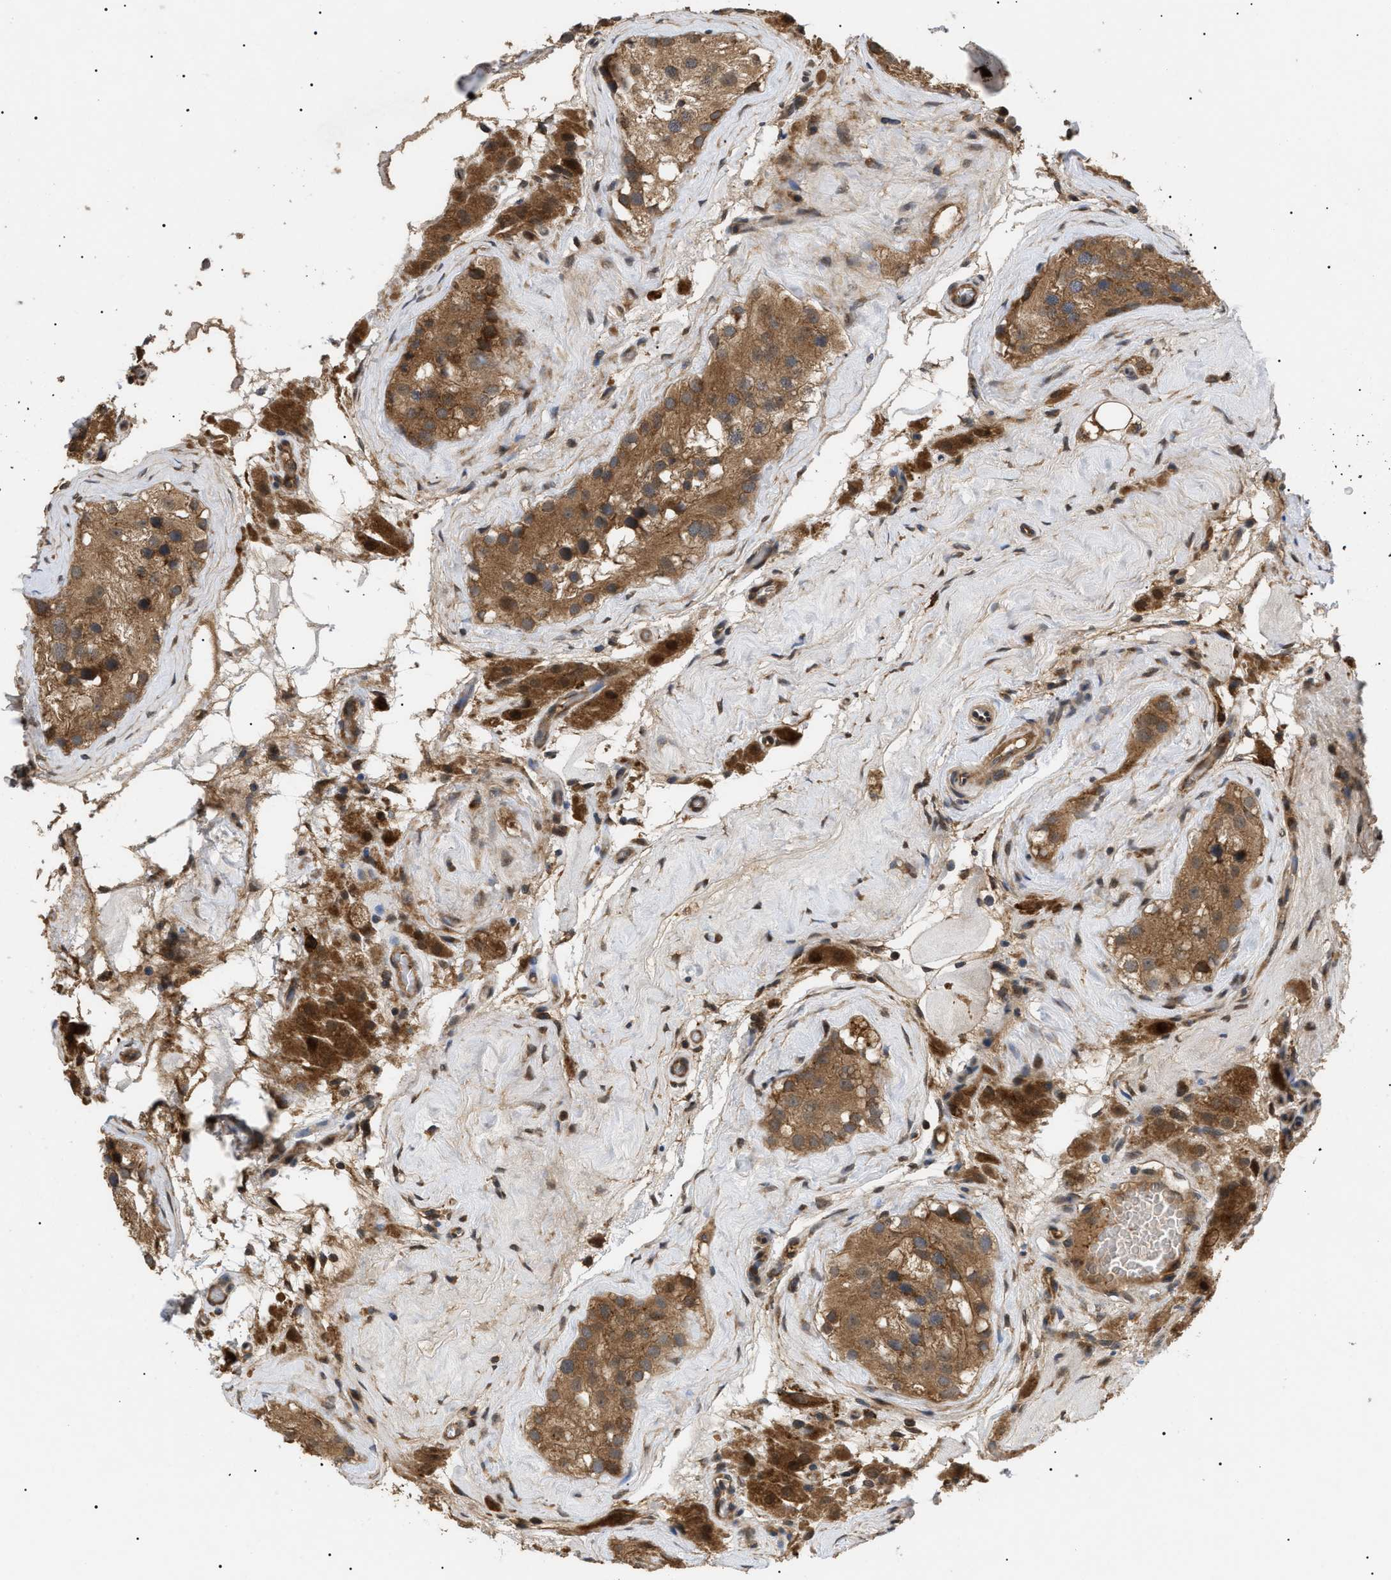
{"staining": {"intensity": "moderate", "quantity": ">75%", "location": "cytoplasmic/membranous"}, "tissue": "testis", "cell_type": "Cells in seminiferous ducts", "image_type": "normal", "snomed": [{"axis": "morphology", "description": "Normal tissue, NOS"}, {"axis": "morphology", "description": "Seminoma, NOS"}, {"axis": "topography", "description": "Testis"}], "caption": "DAB immunohistochemical staining of normal testis displays moderate cytoplasmic/membranous protein positivity in approximately >75% of cells in seminiferous ducts. The staining is performed using DAB brown chromogen to label protein expression. The nuclei are counter-stained blue using hematoxylin.", "gene": "ASTL", "patient": {"sex": "male", "age": 71}}